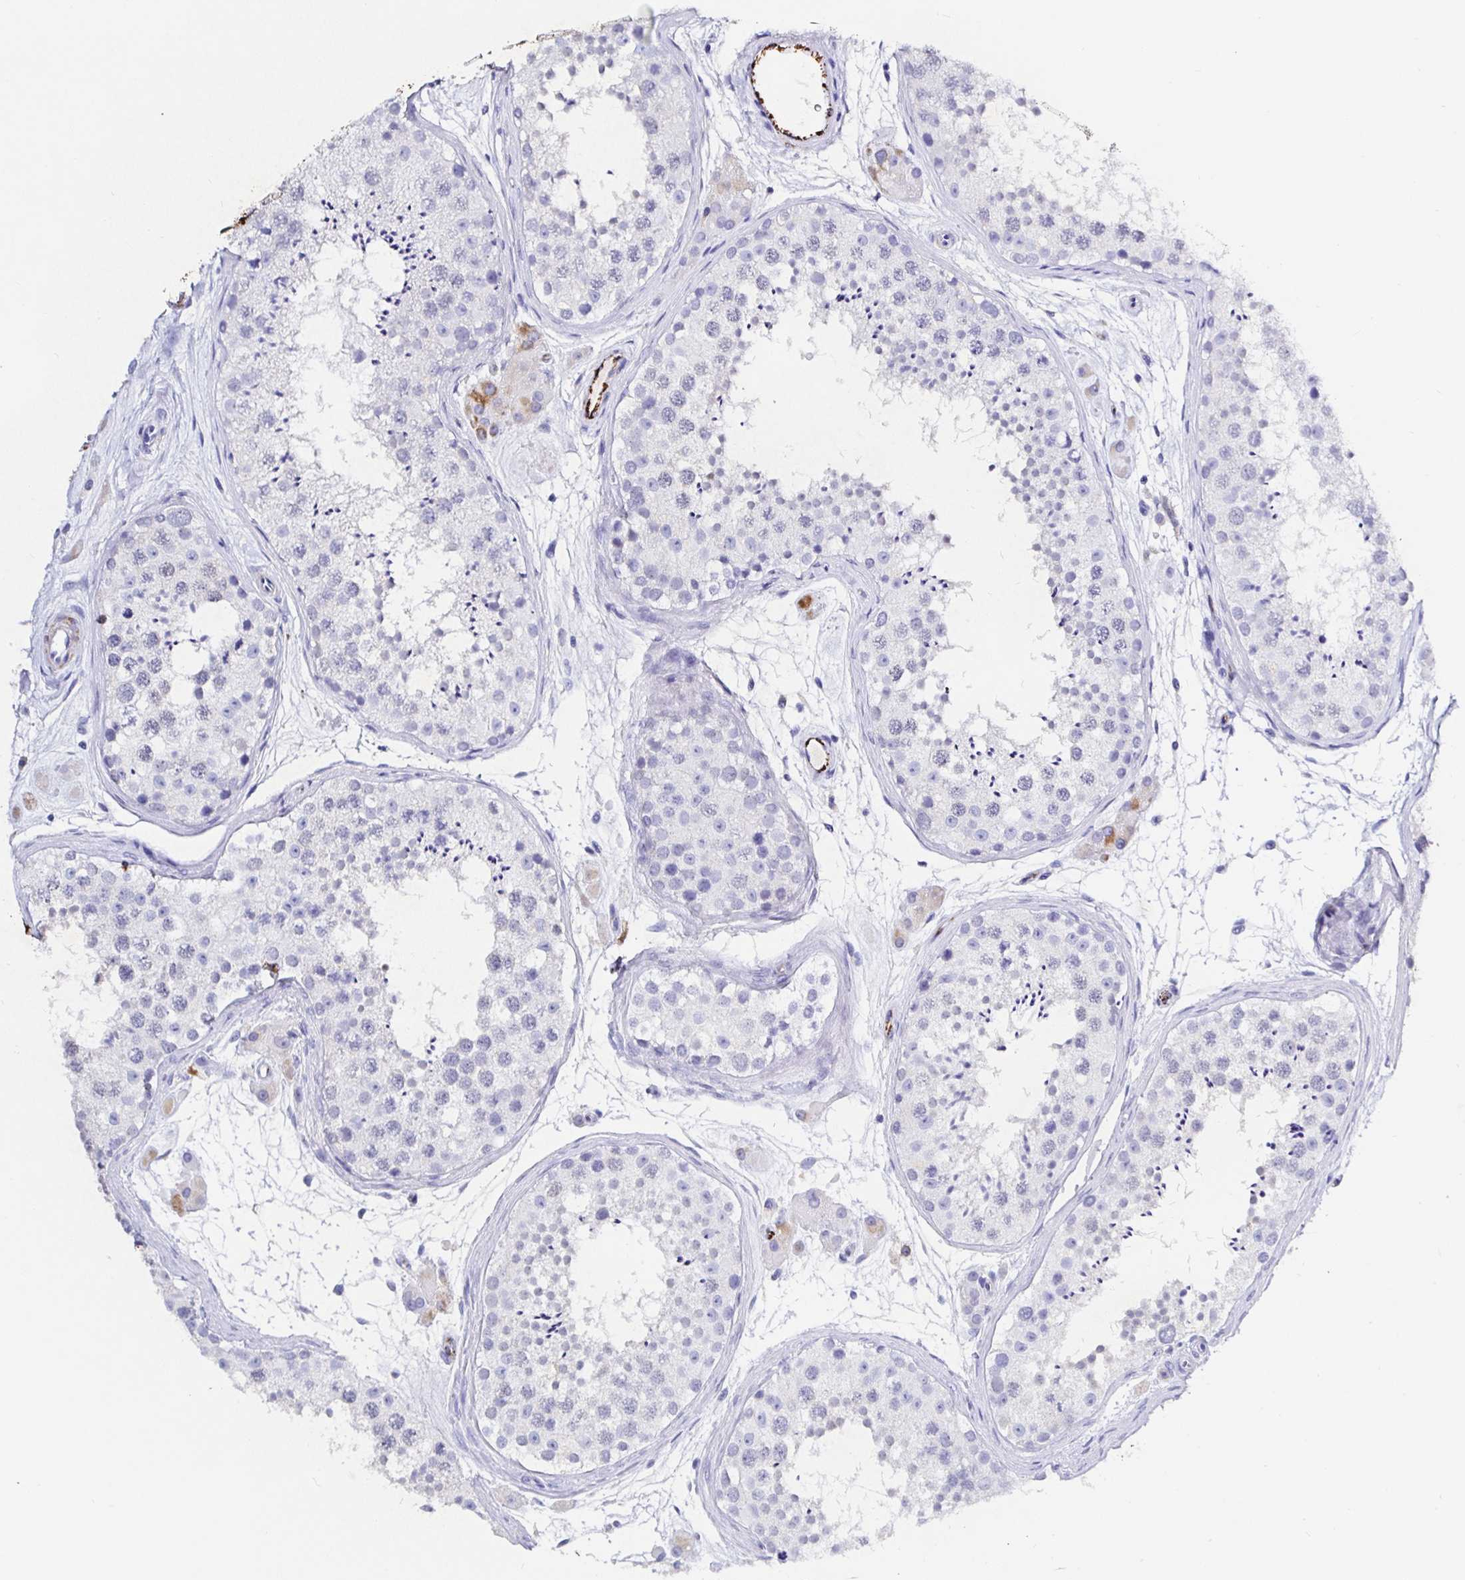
{"staining": {"intensity": "negative", "quantity": "none", "location": "none"}, "tissue": "testis", "cell_type": "Cells in seminiferous ducts", "image_type": "normal", "snomed": [{"axis": "morphology", "description": "Normal tissue, NOS"}, {"axis": "topography", "description": "Testis"}], "caption": "This is an immunohistochemistry (IHC) photomicrograph of normal testis. There is no expression in cells in seminiferous ducts.", "gene": "MAOA", "patient": {"sex": "male", "age": 41}}